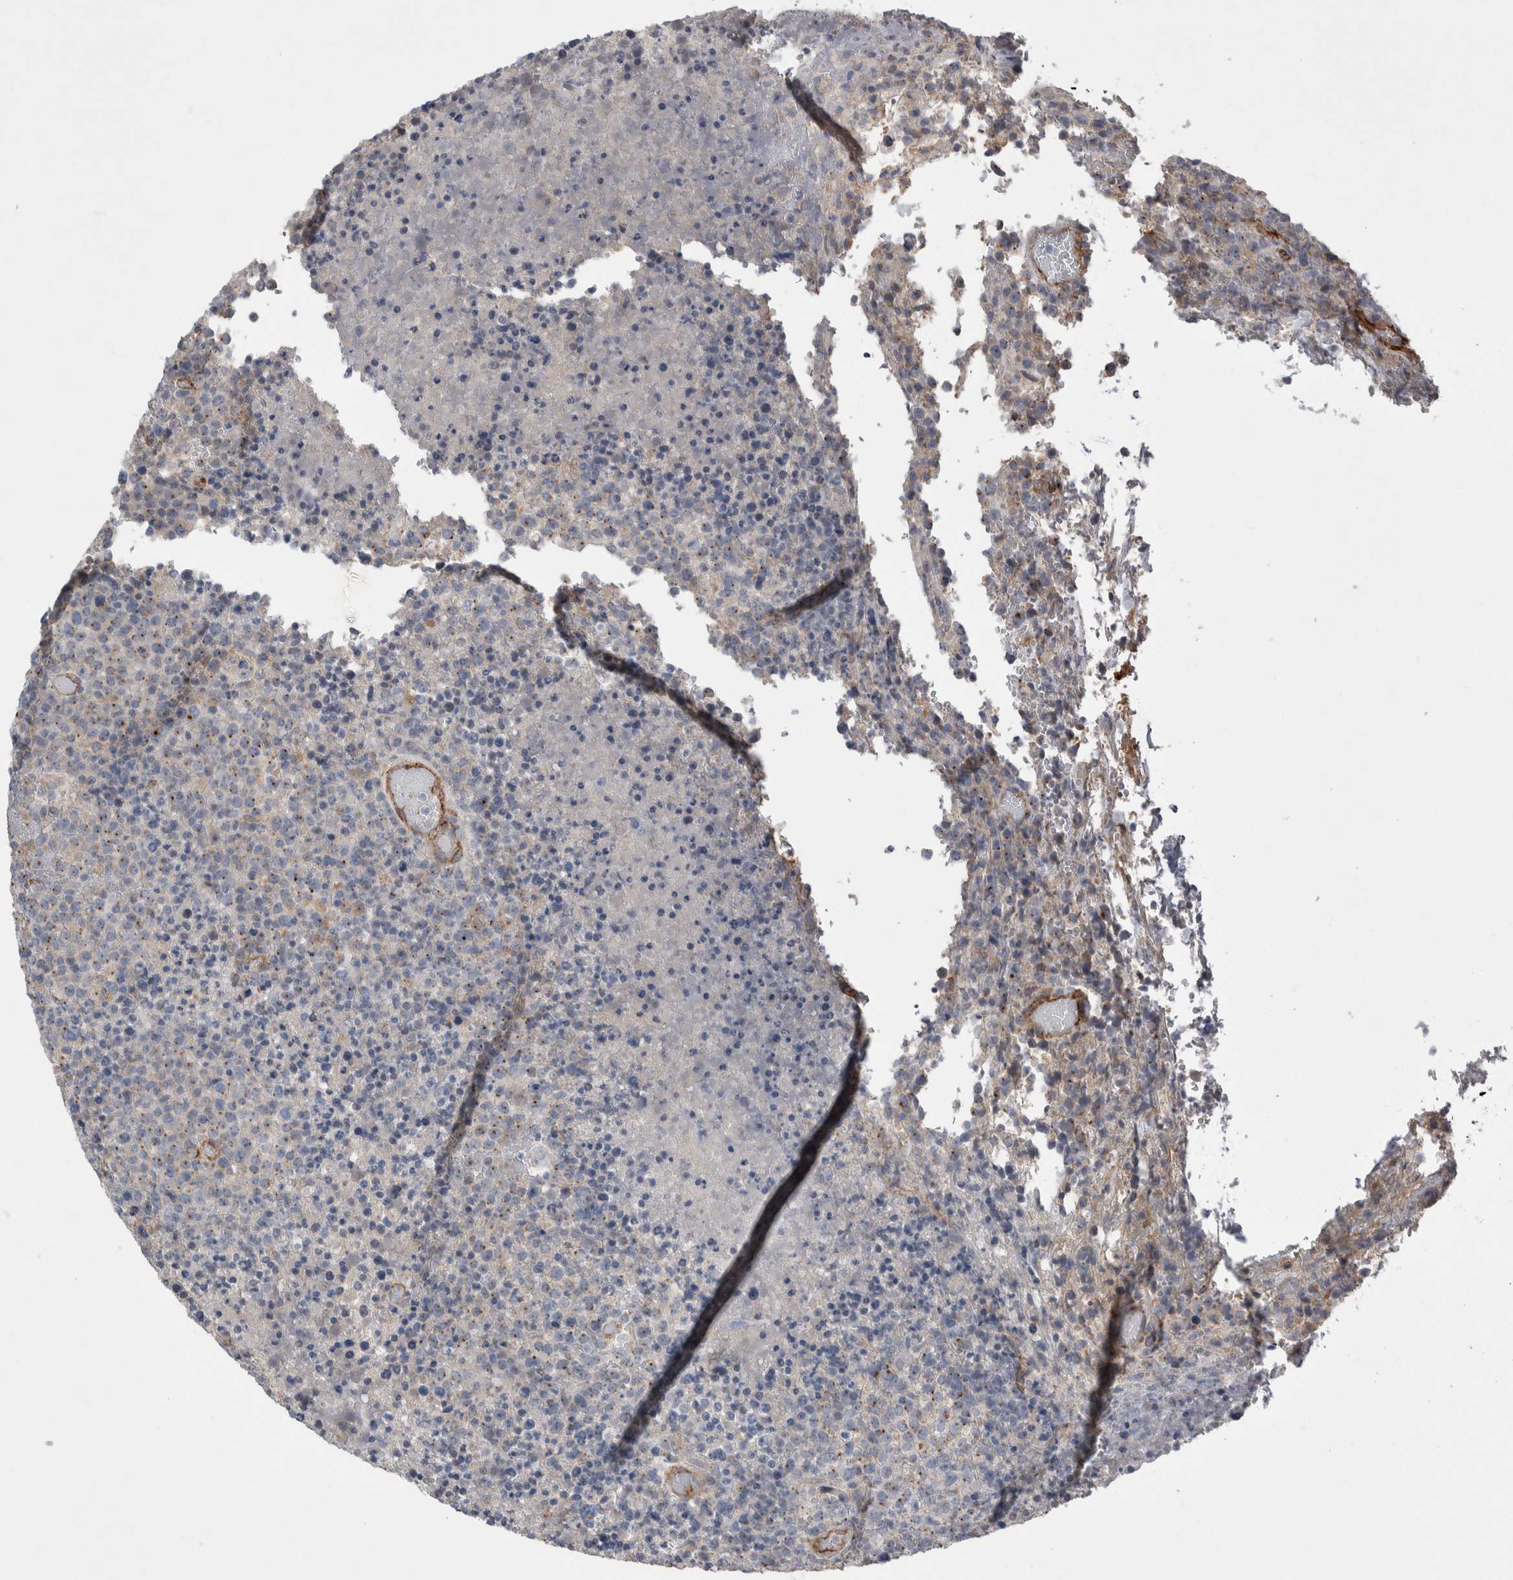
{"staining": {"intensity": "negative", "quantity": "none", "location": "none"}, "tissue": "lymphoma", "cell_type": "Tumor cells", "image_type": "cancer", "snomed": [{"axis": "morphology", "description": "Malignant lymphoma, non-Hodgkin's type, High grade"}, {"axis": "topography", "description": "Lymph node"}], "caption": "High-grade malignant lymphoma, non-Hodgkin's type stained for a protein using immunohistochemistry (IHC) reveals no positivity tumor cells.", "gene": "CEP131", "patient": {"sex": "male", "age": 13}}